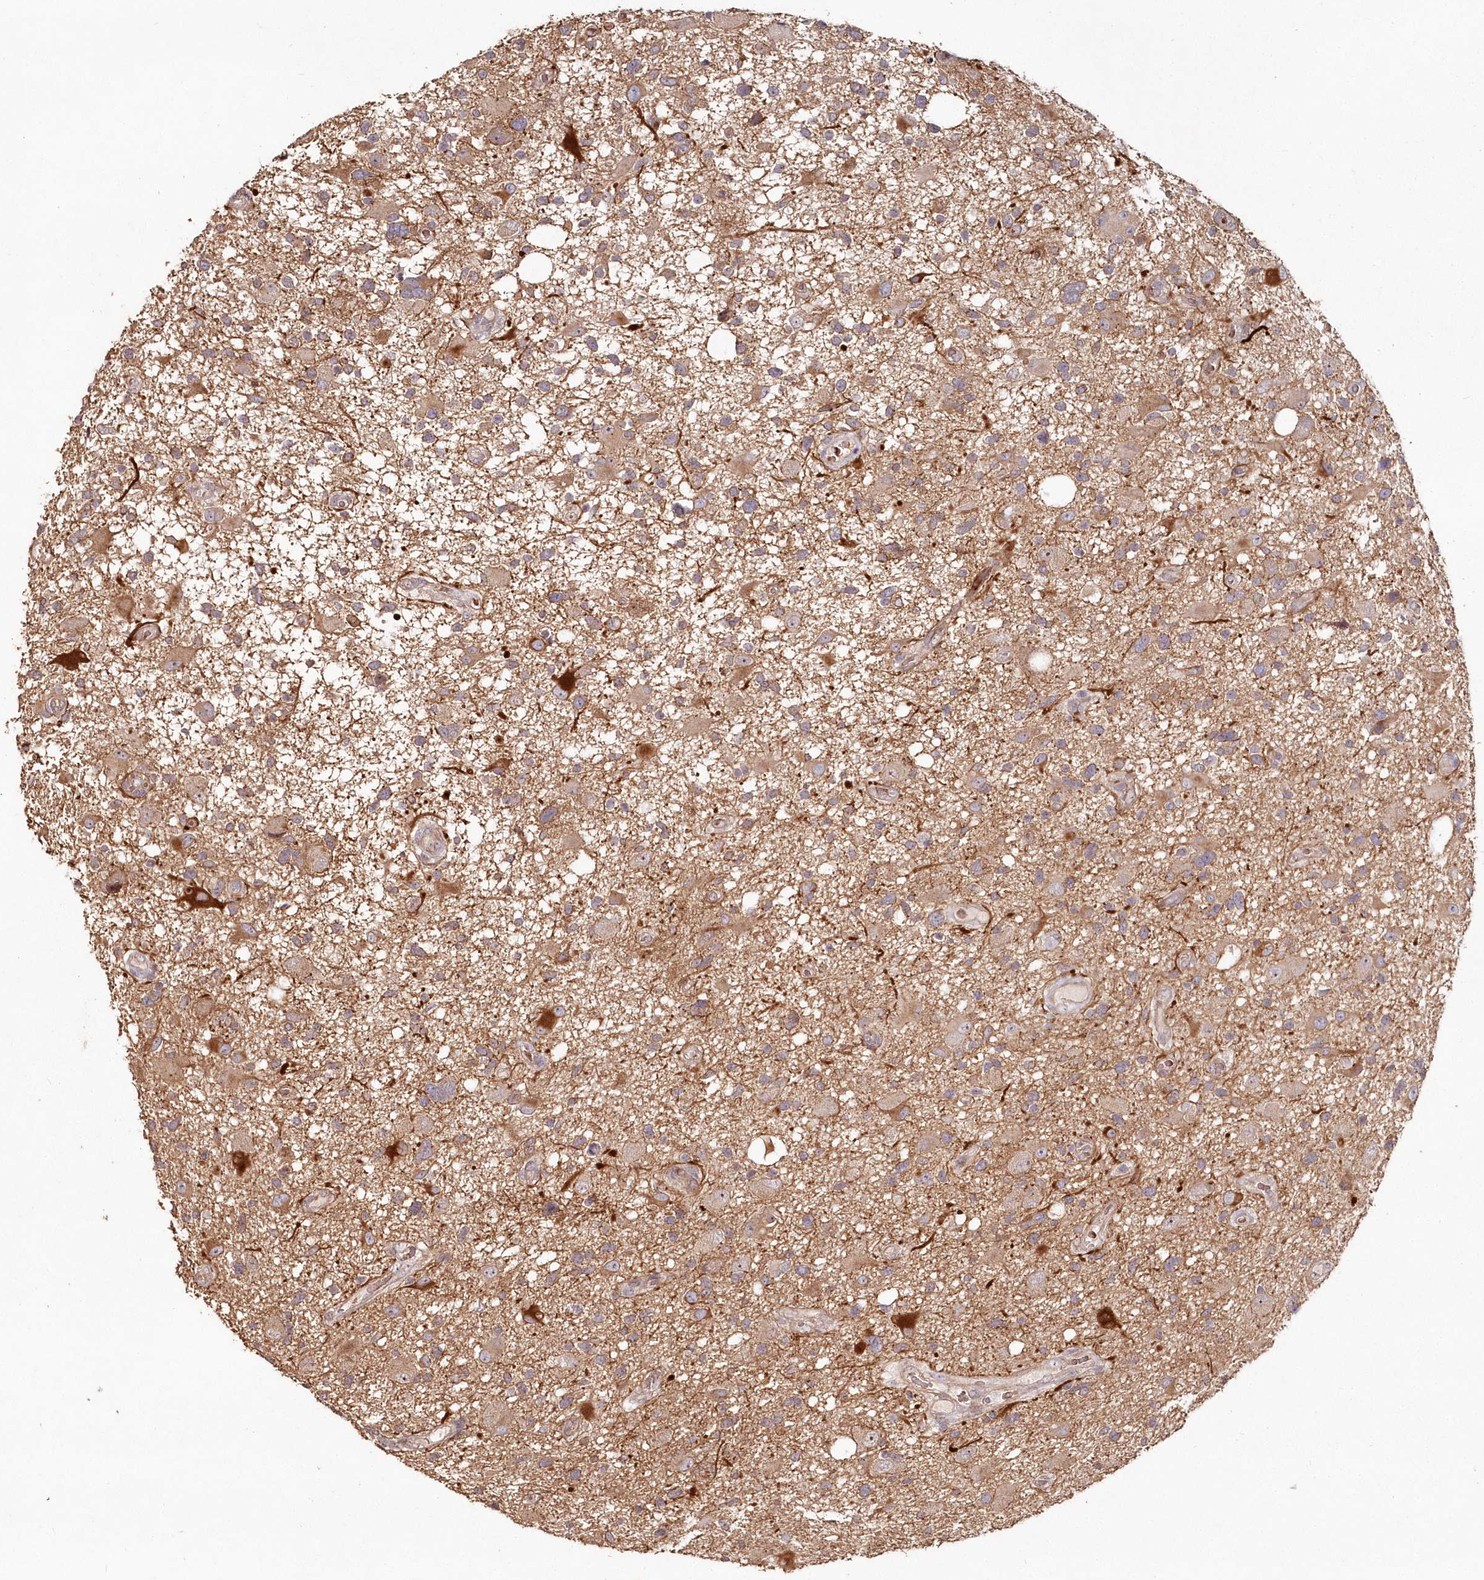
{"staining": {"intensity": "moderate", "quantity": "25%-75%", "location": "cytoplasmic/membranous"}, "tissue": "glioma", "cell_type": "Tumor cells", "image_type": "cancer", "snomed": [{"axis": "morphology", "description": "Glioma, malignant, High grade"}, {"axis": "topography", "description": "Brain"}], "caption": "Tumor cells show medium levels of moderate cytoplasmic/membranous positivity in approximately 25%-75% of cells in human glioma.", "gene": "HYCC2", "patient": {"sex": "male", "age": 33}}